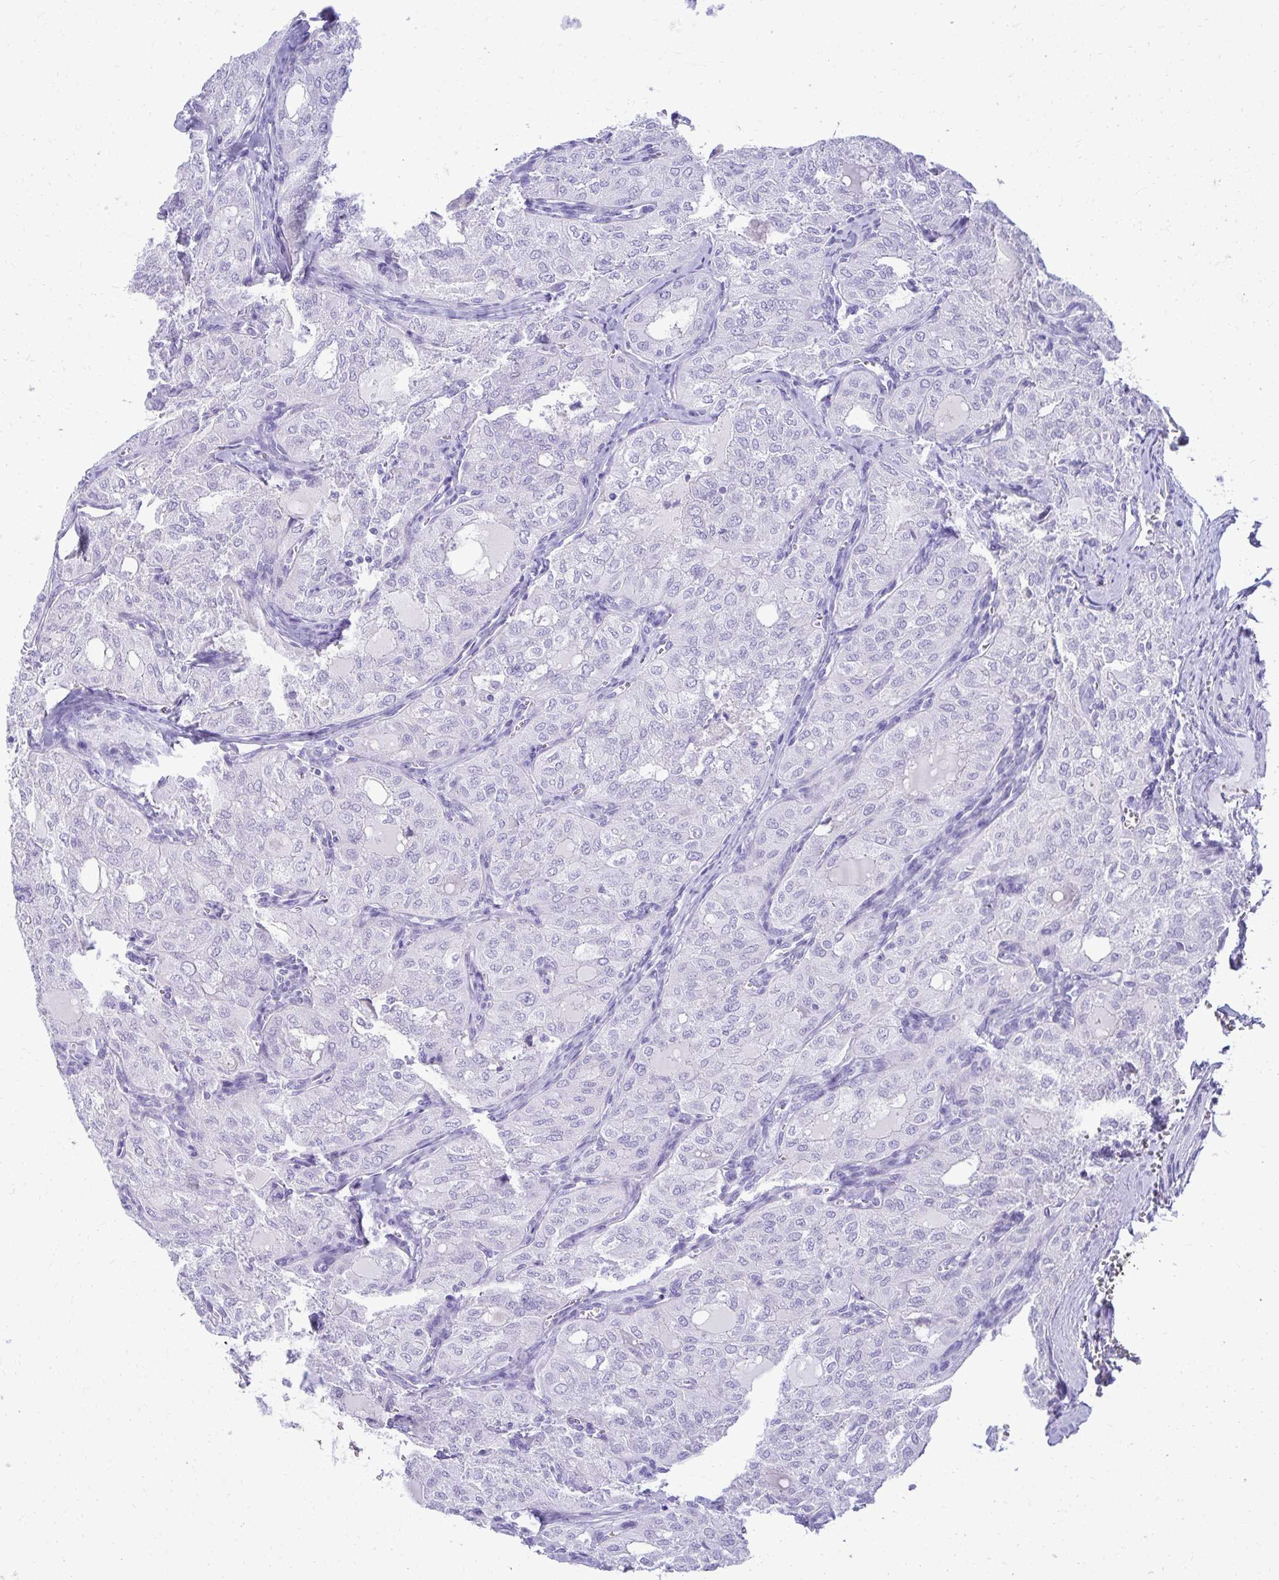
{"staining": {"intensity": "negative", "quantity": "none", "location": "none"}, "tissue": "thyroid cancer", "cell_type": "Tumor cells", "image_type": "cancer", "snomed": [{"axis": "morphology", "description": "Follicular adenoma carcinoma, NOS"}, {"axis": "topography", "description": "Thyroid gland"}], "caption": "Tumor cells show no significant protein positivity in thyroid follicular adenoma carcinoma. Nuclei are stained in blue.", "gene": "AIG1", "patient": {"sex": "male", "age": 75}}